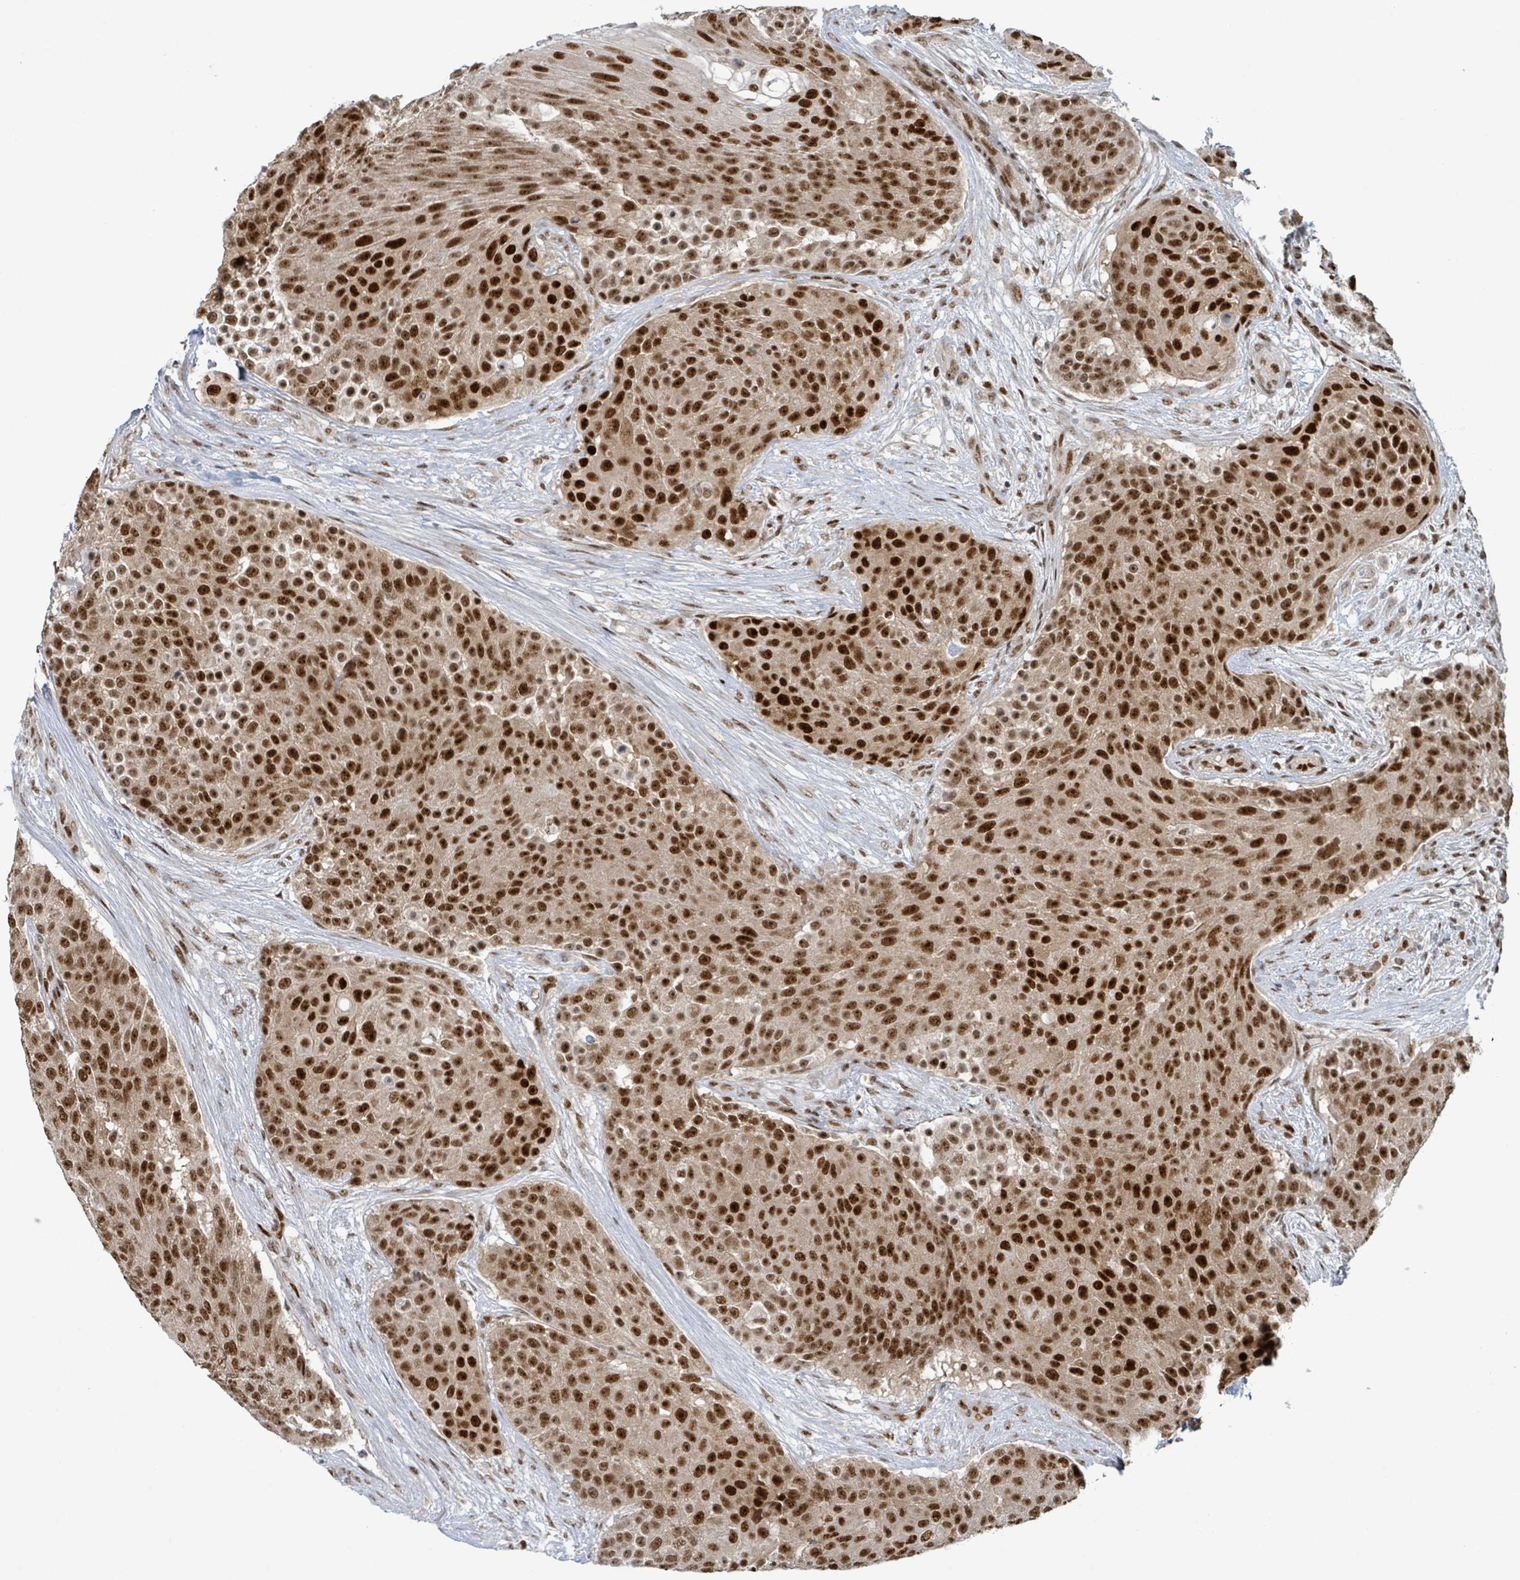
{"staining": {"intensity": "strong", "quantity": ">75%", "location": "nuclear"}, "tissue": "urothelial cancer", "cell_type": "Tumor cells", "image_type": "cancer", "snomed": [{"axis": "morphology", "description": "Urothelial carcinoma, High grade"}, {"axis": "topography", "description": "Urinary bladder"}], "caption": "High-grade urothelial carcinoma was stained to show a protein in brown. There is high levels of strong nuclear staining in approximately >75% of tumor cells. (IHC, brightfield microscopy, high magnification).", "gene": "KLF3", "patient": {"sex": "female", "age": 63}}